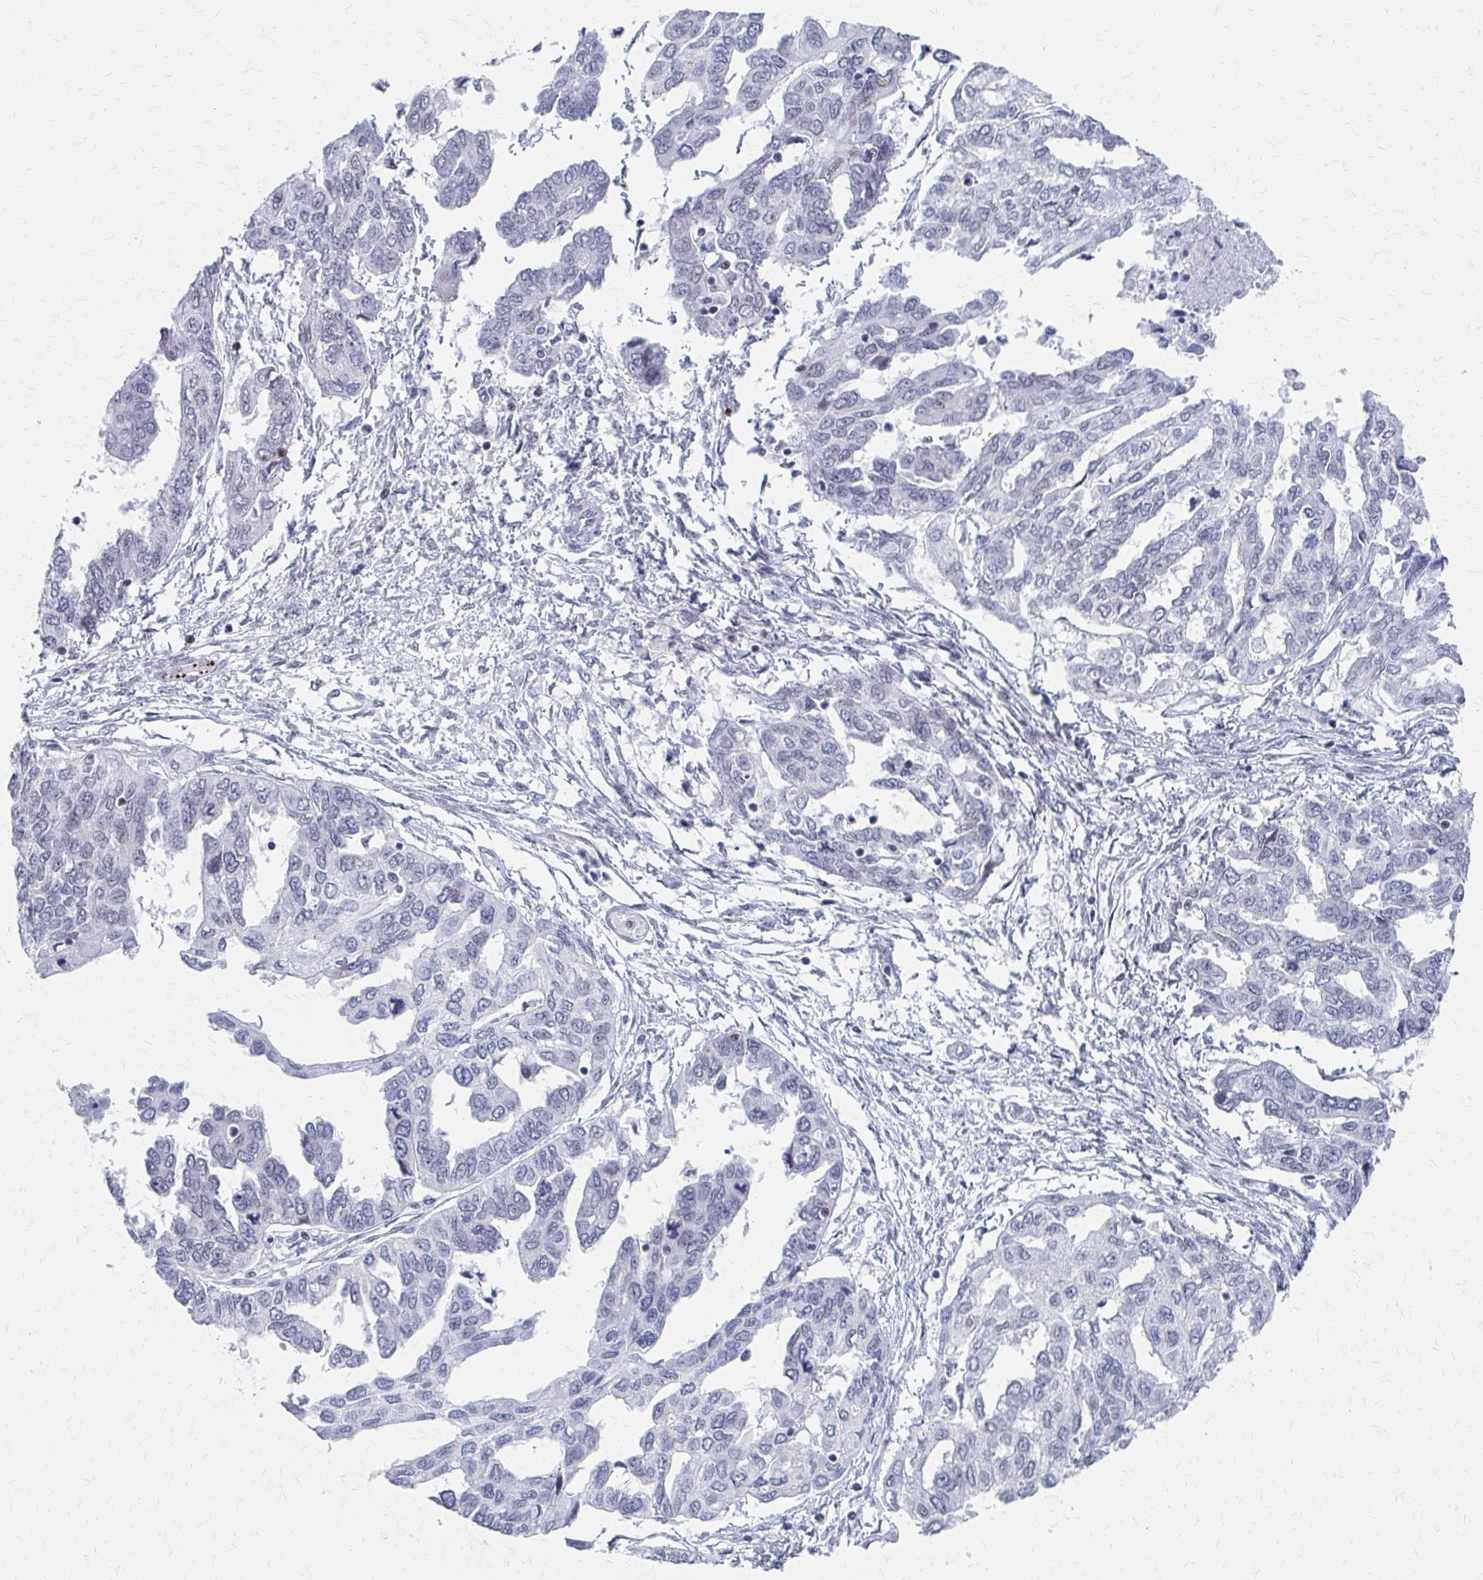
{"staining": {"intensity": "negative", "quantity": "none", "location": "none"}, "tissue": "ovarian cancer", "cell_type": "Tumor cells", "image_type": "cancer", "snomed": [{"axis": "morphology", "description": "Cystadenocarcinoma, serous, NOS"}, {"axis": "topography", "description": "Ovary"}], "caption": "High magnification brightfield microscopy of ovarian cancer (serous cystadenocarcinoma) stained with DAB (3,3'-diaminobenzidine) (brown) and counterstained with hematoxylin (blue): tumor cells show no significant expression.", "gene": "CDIN1", "patient": {"sex": "female", "age": 53}}